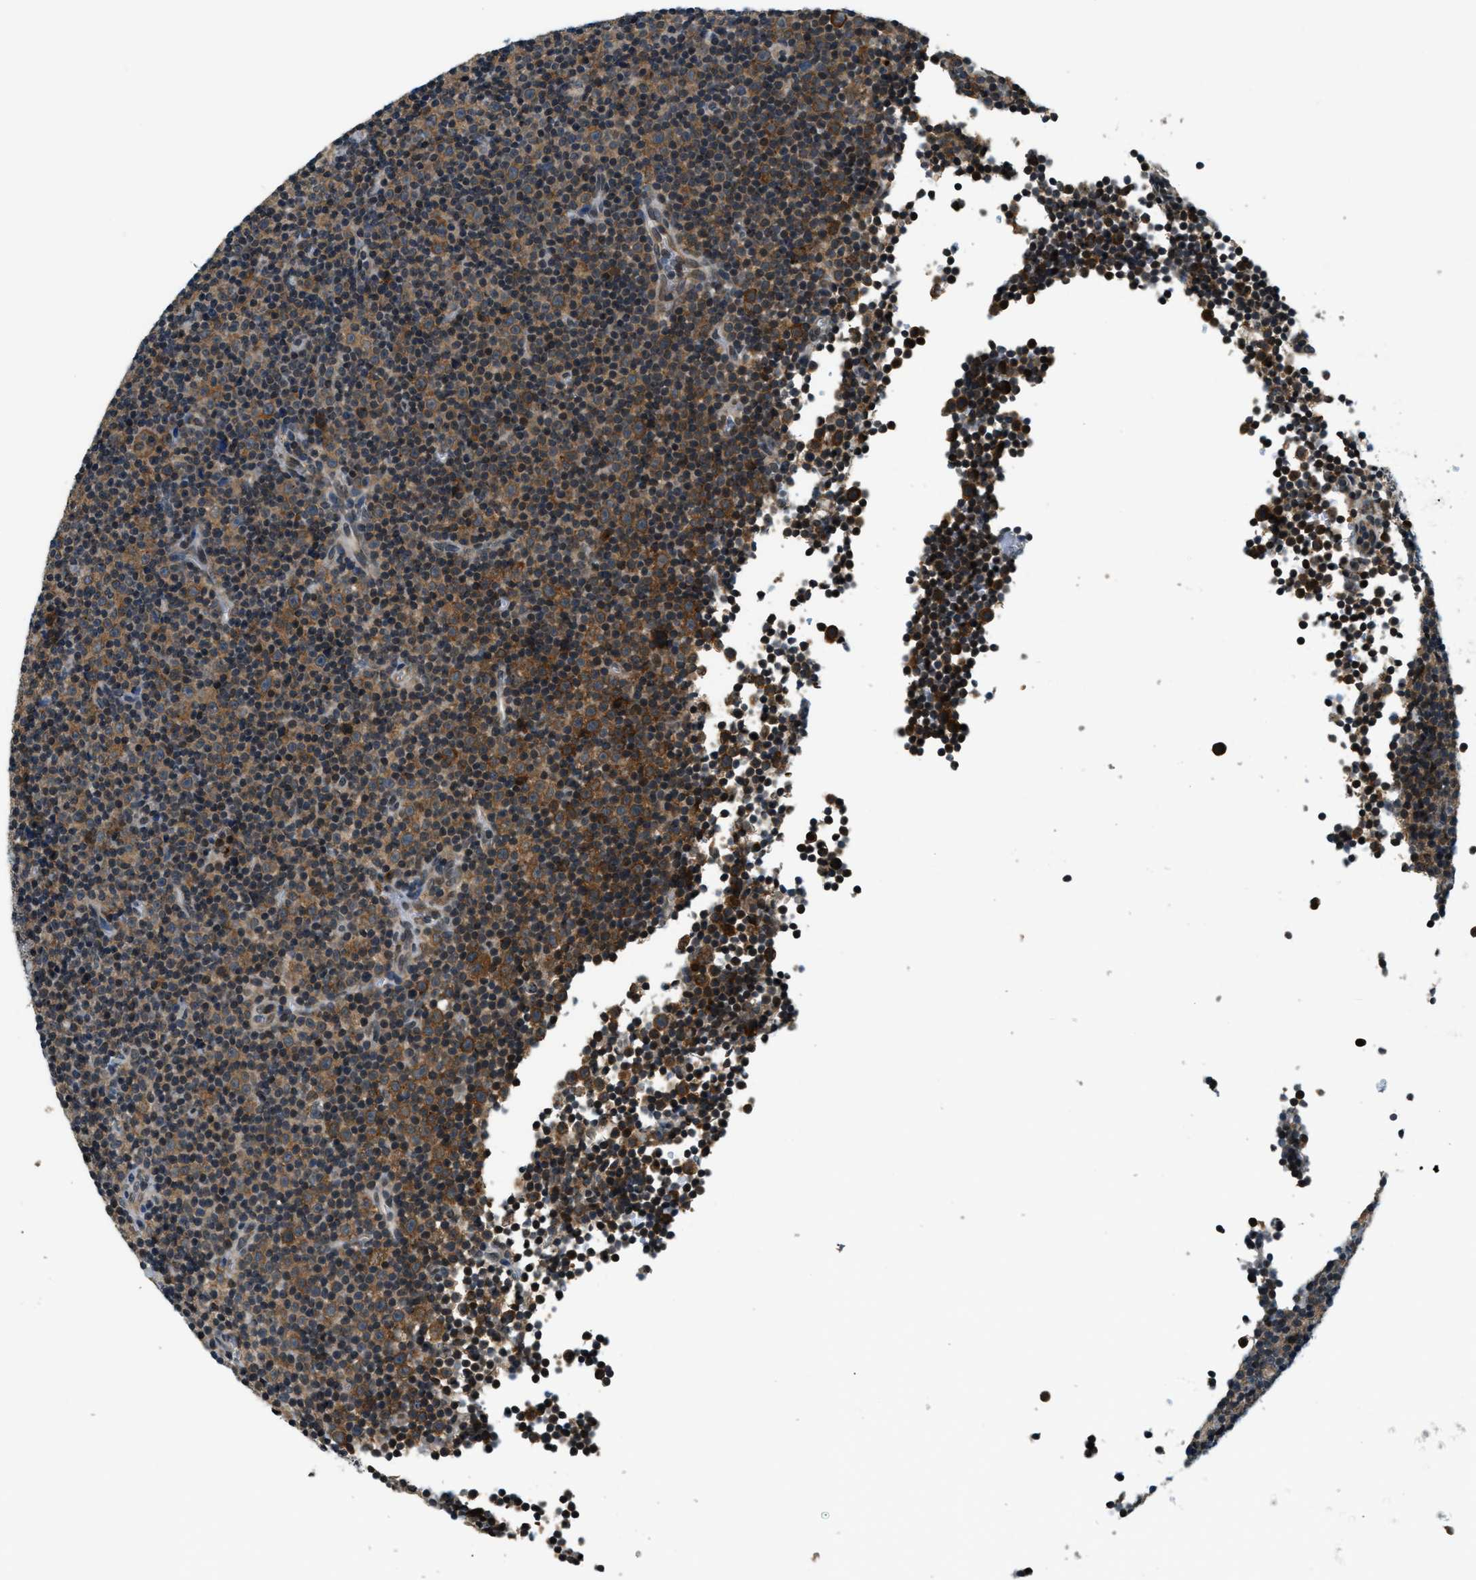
{"staining": {"intensity": "strong", "quantity": "25%-75%", "location": "cytoplasmic/membranous"}, "tissue": "lymphoma", "cell_type": "Tumor cells", "image_type": "cancer", "snomed": [{"axis": "morphology", "description": "Malignant lymphoma, non-Hodgkin's type, Low grade"}, {"axis": "topography", "description": "Lymph node"}], "caption": "A histopathology image showing strong cytoplasmic/membranous staining in approximately 25%-75% of tumor cells in malignant lymphoma, non-Hodgkin's type (low-grade), as visualized by brown immunohistochemical staining.", "gene": "RAB11FIP1", "patient": {"sex": "female", "age": 67}}